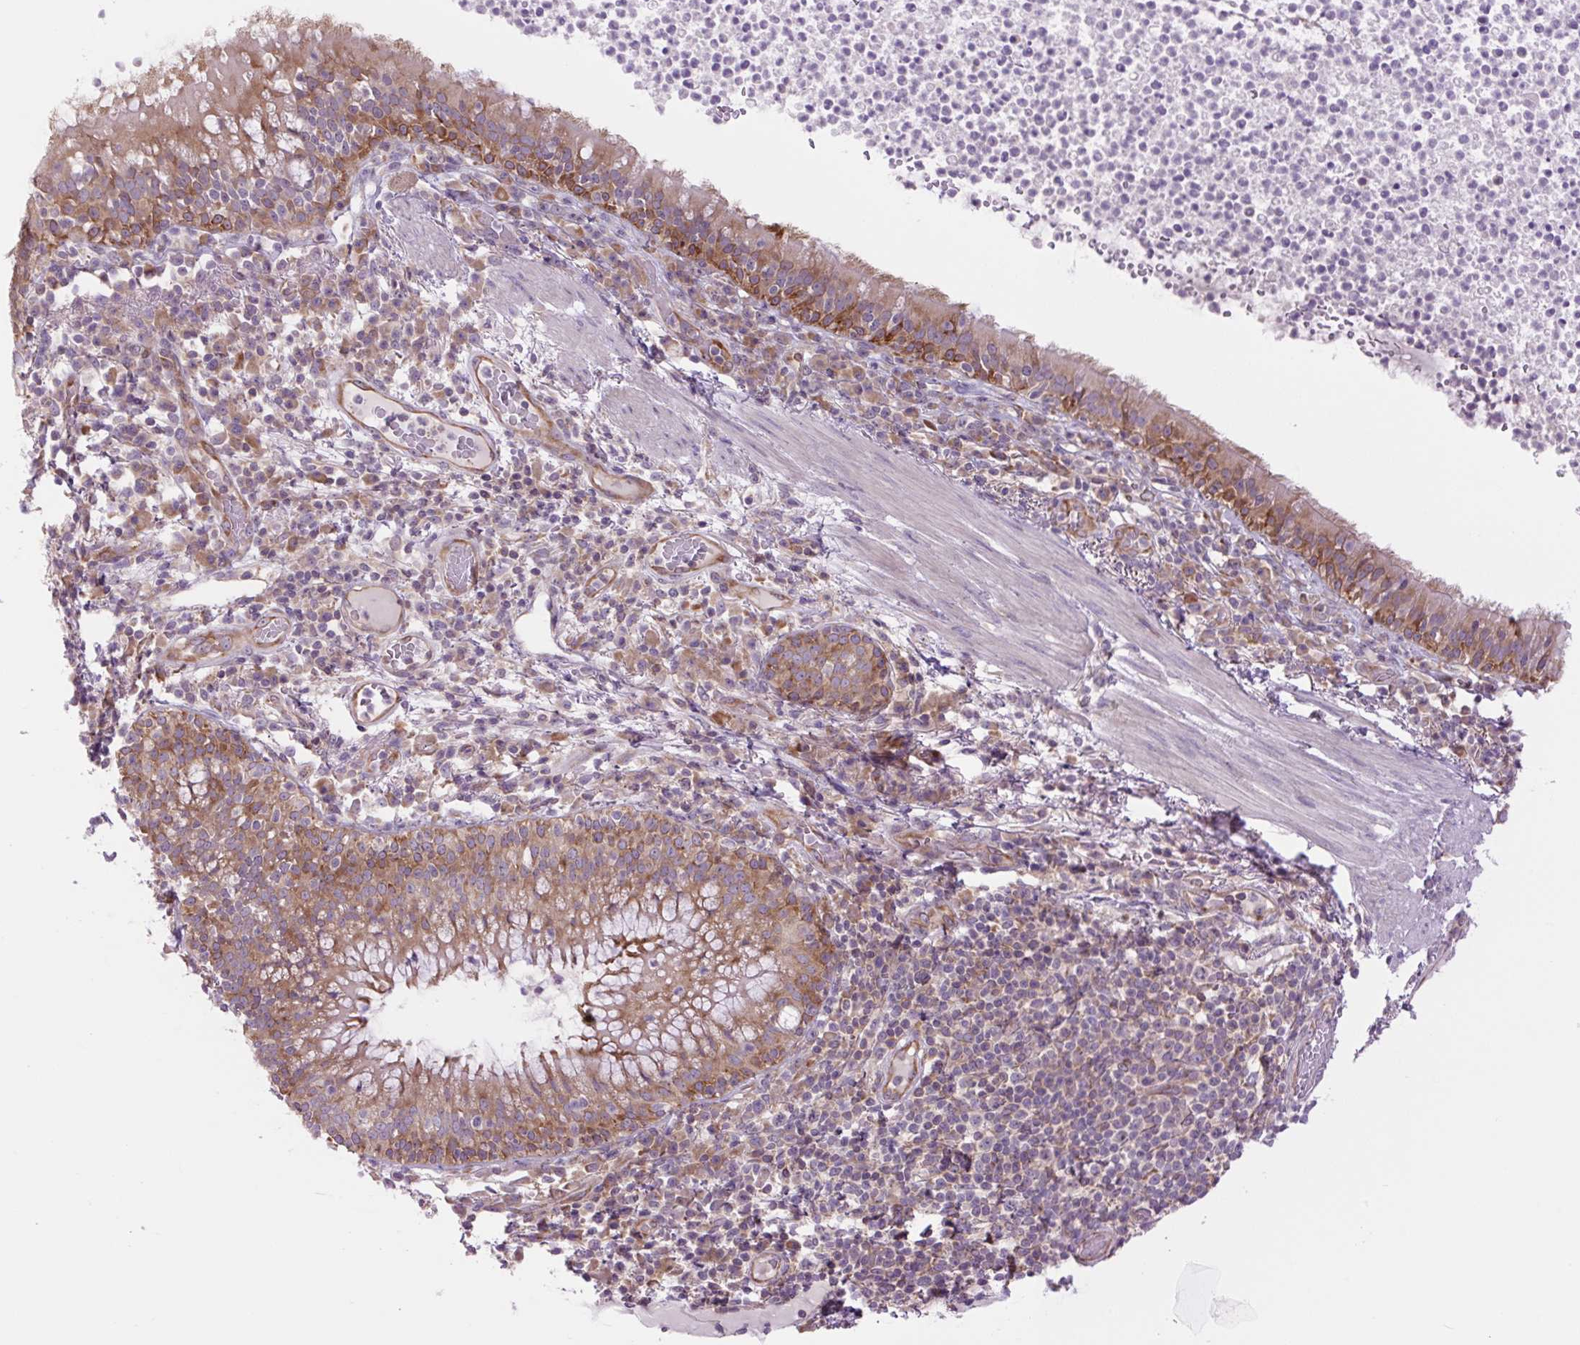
{"staining": {"intensity": "moderate", "quantity": ">75%", "location": "cytoplasmic/membranous"}, "tissue": "bronchus", "cell_type": "Respiratory epithelial cells", "image_type": "normal", "snomed": [{"axis": "morphology", "description": "Normal tissue, NOS"}, {"axis": "topography", "description": "Cartilage tissue"}, {"axis": "topography", "description": "Bronchus"}], "caption": "There is medium levels of moderate cytoplasmic/membranous staining in respiratory epithelial cells of benign bronchus, as demonstrated by immunohistochemical staining (brown color).", "gene": "MINK1", "patient": {"sex": "male", "age": 56}}